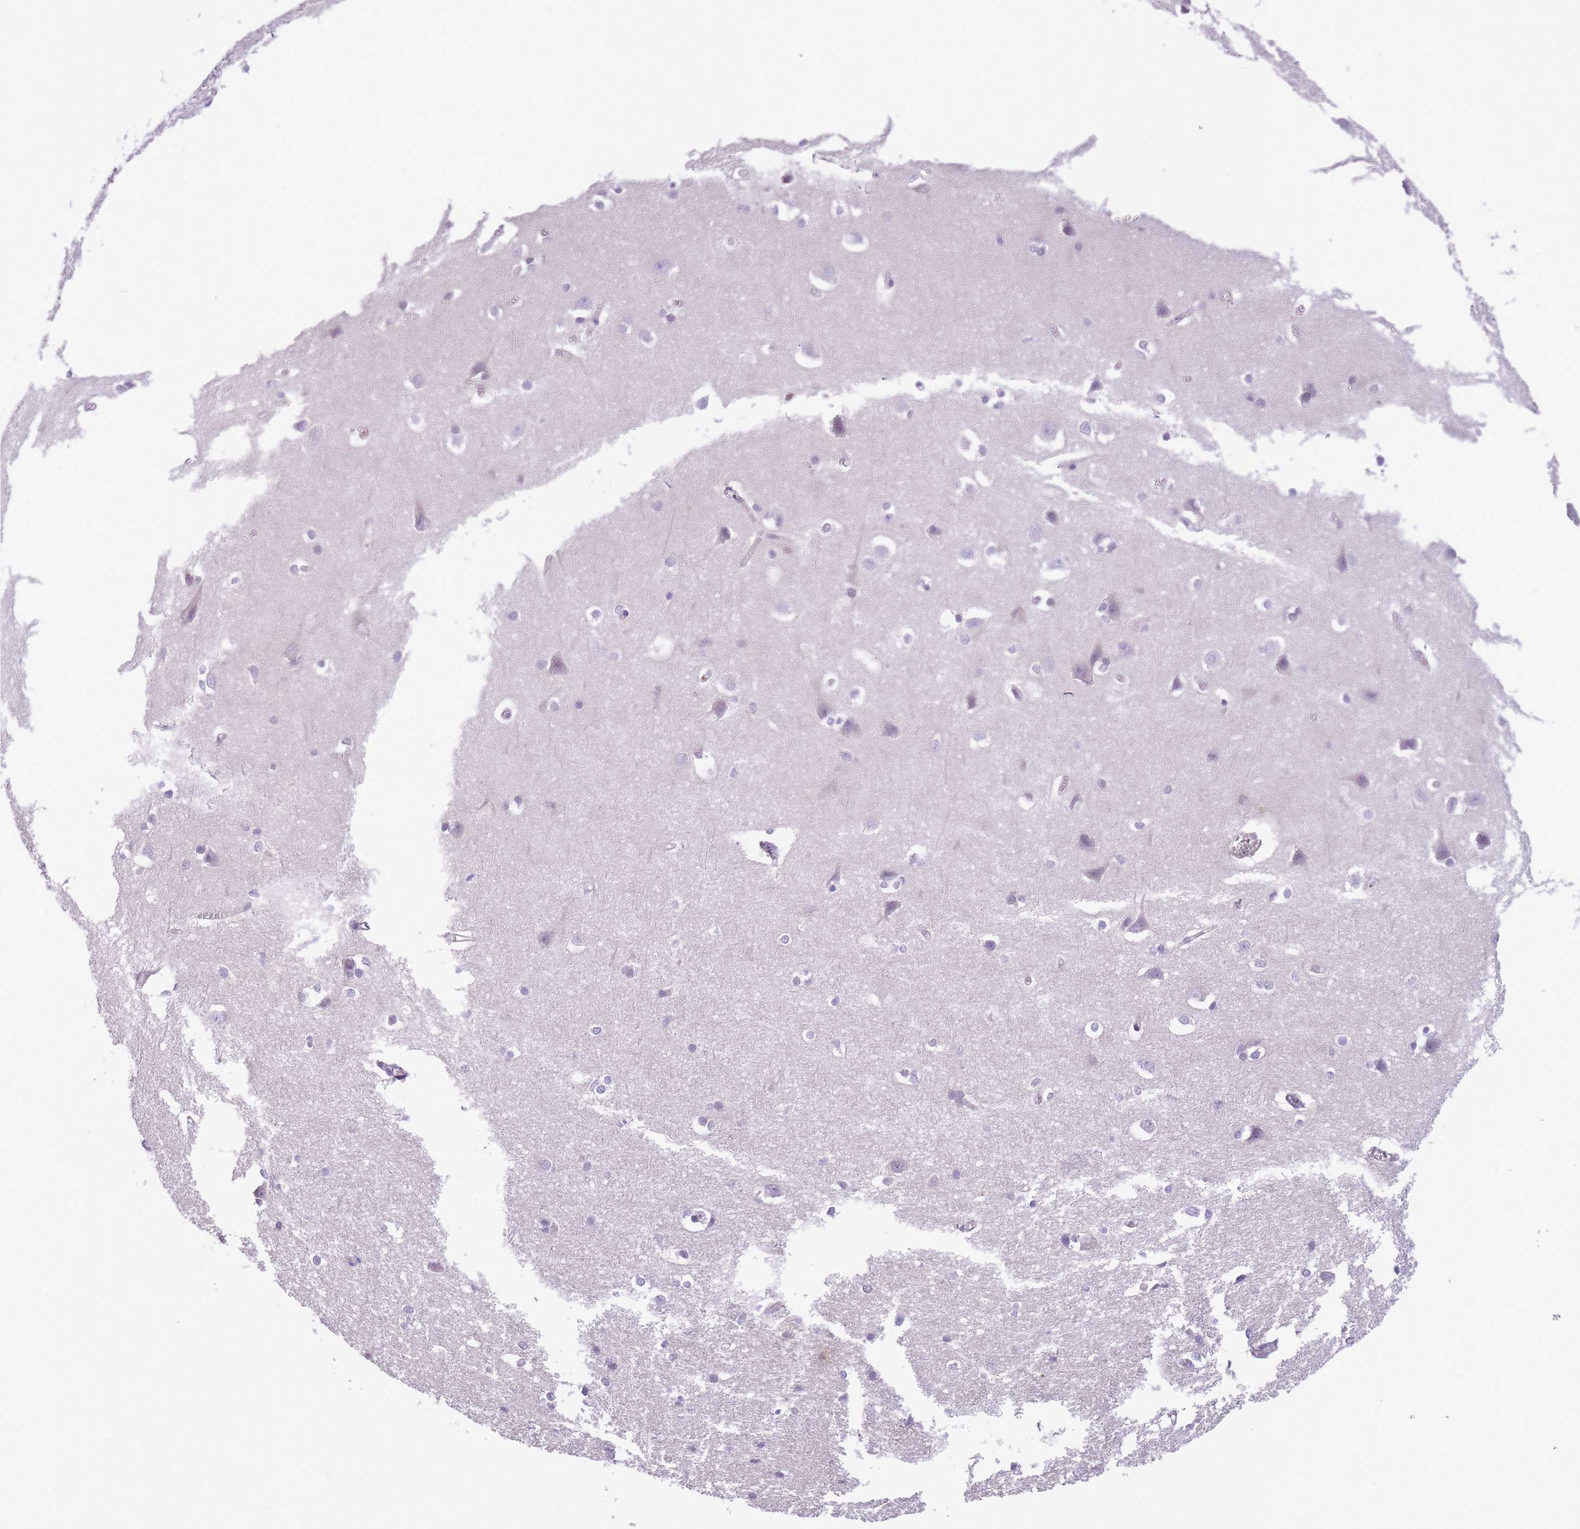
{"staining": {"intensity": "negative", "quantity": "none", "location": "none"}, "tissue": "cerebral cortex", "cell_type": "Endothelial cells", "image_type": "normal", "snomed": [{"axis": "morphology", "description": "Normal tissue, NOS"}, {"axis": "topography", "description": "Cerebral cortex"}], "caption": "Protein analysis of benign cerebral cortex demonstrates no significant staining in endothelial cells. The staining was performed using DAB to visualize the protein expression in brown, while the nuclei were stained in blue with hematoxylin (Magnification: 20x).", "gene": "GNAT1", "patient": {"sex": "male", "age": 37}}